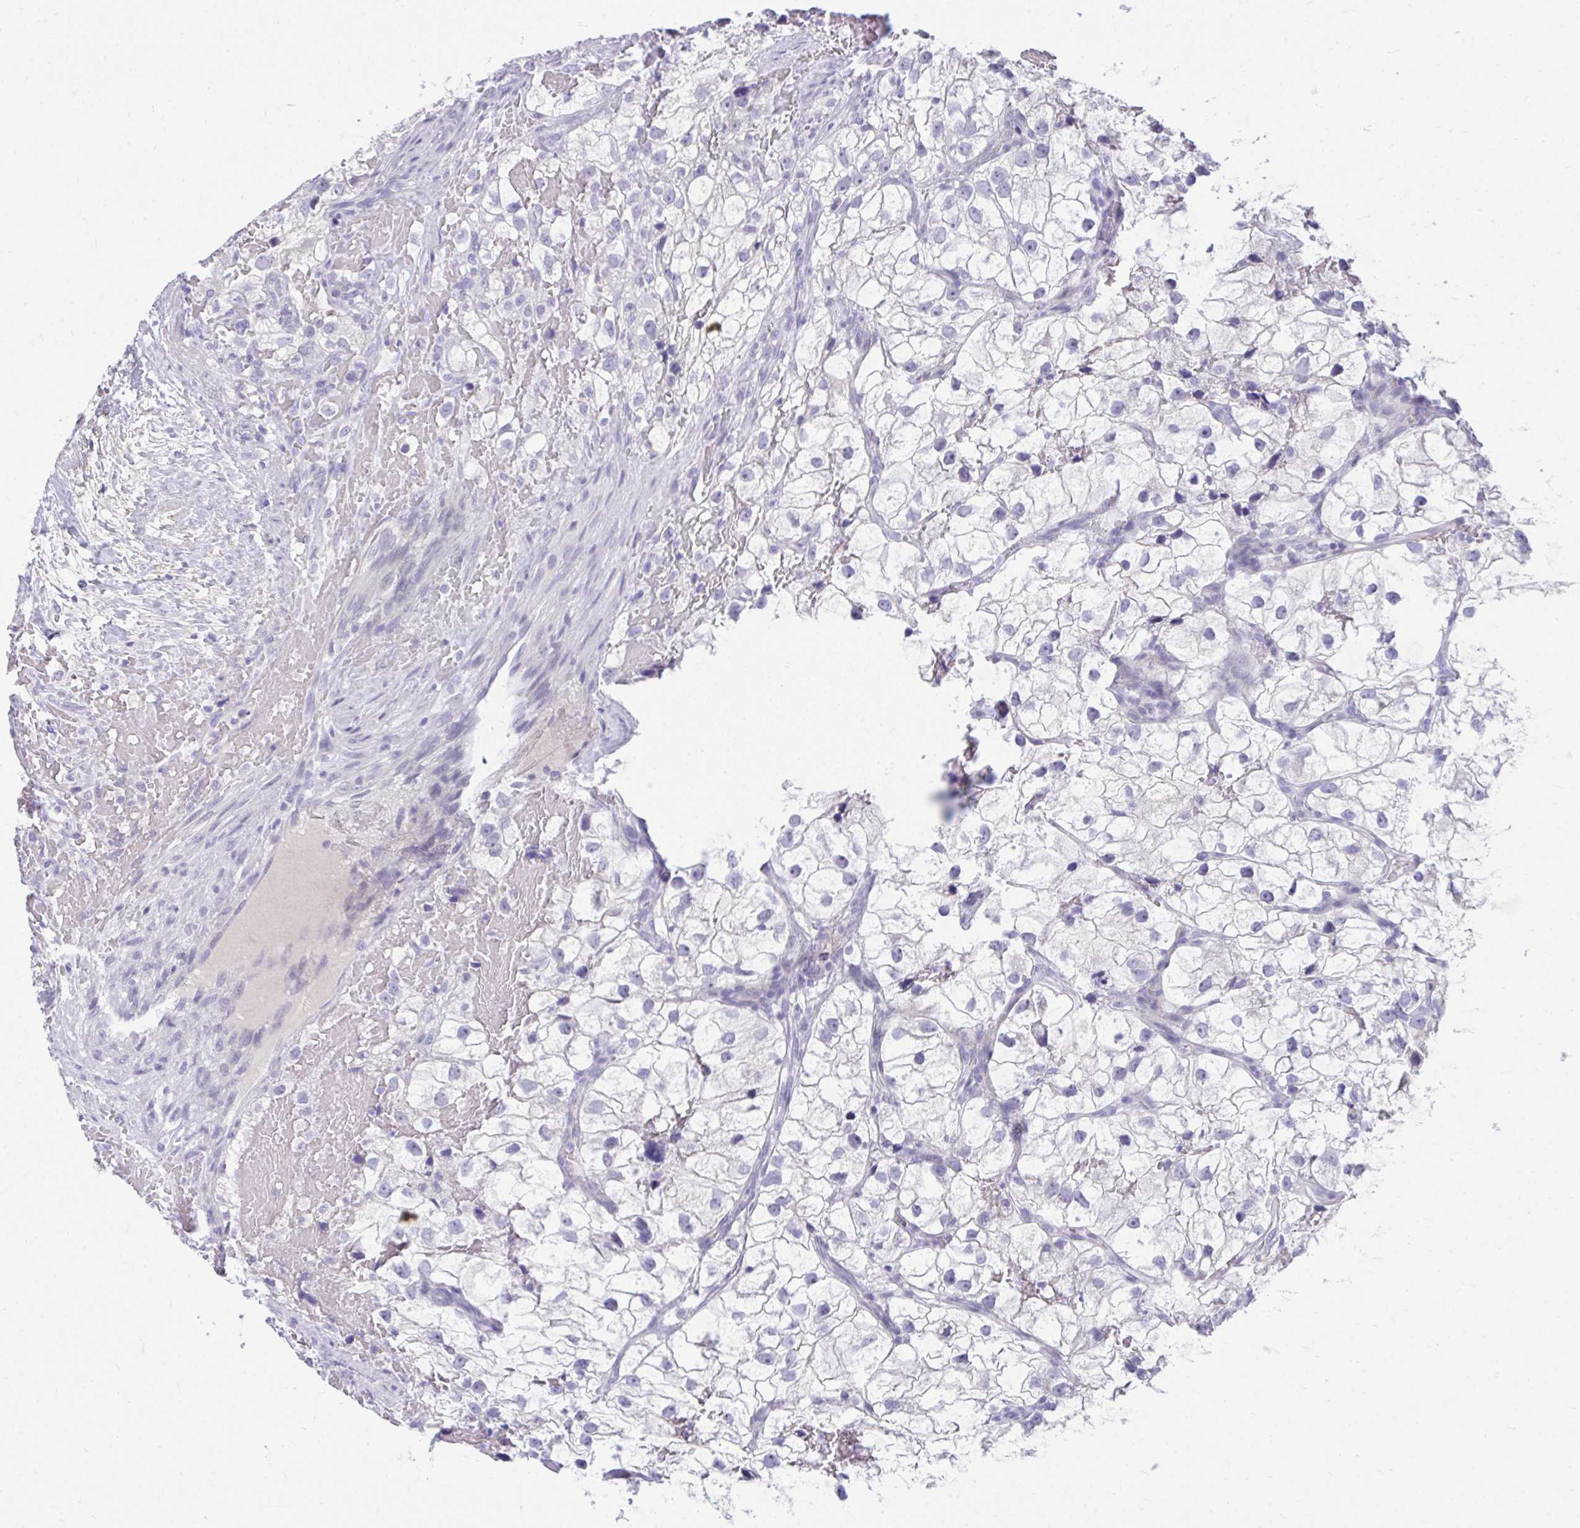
{"staining": {"intensity": "negative", "quantity": "none", "location": "none"}, "tissue": "renal cancer", "cell_type": "Tumor cells", "image_type": "cancer", "snomed": [{"axis": "morphology", "description": "Adenocarcinoma, NOS"}, {"axis": "topography", "description": "Kidney"}], "caption": "Immunohistochemistry of renal cancer shows no positivity in tumor cells.", "gene": "PIGZ", "patient": {"sex": "male", "age": 59}}